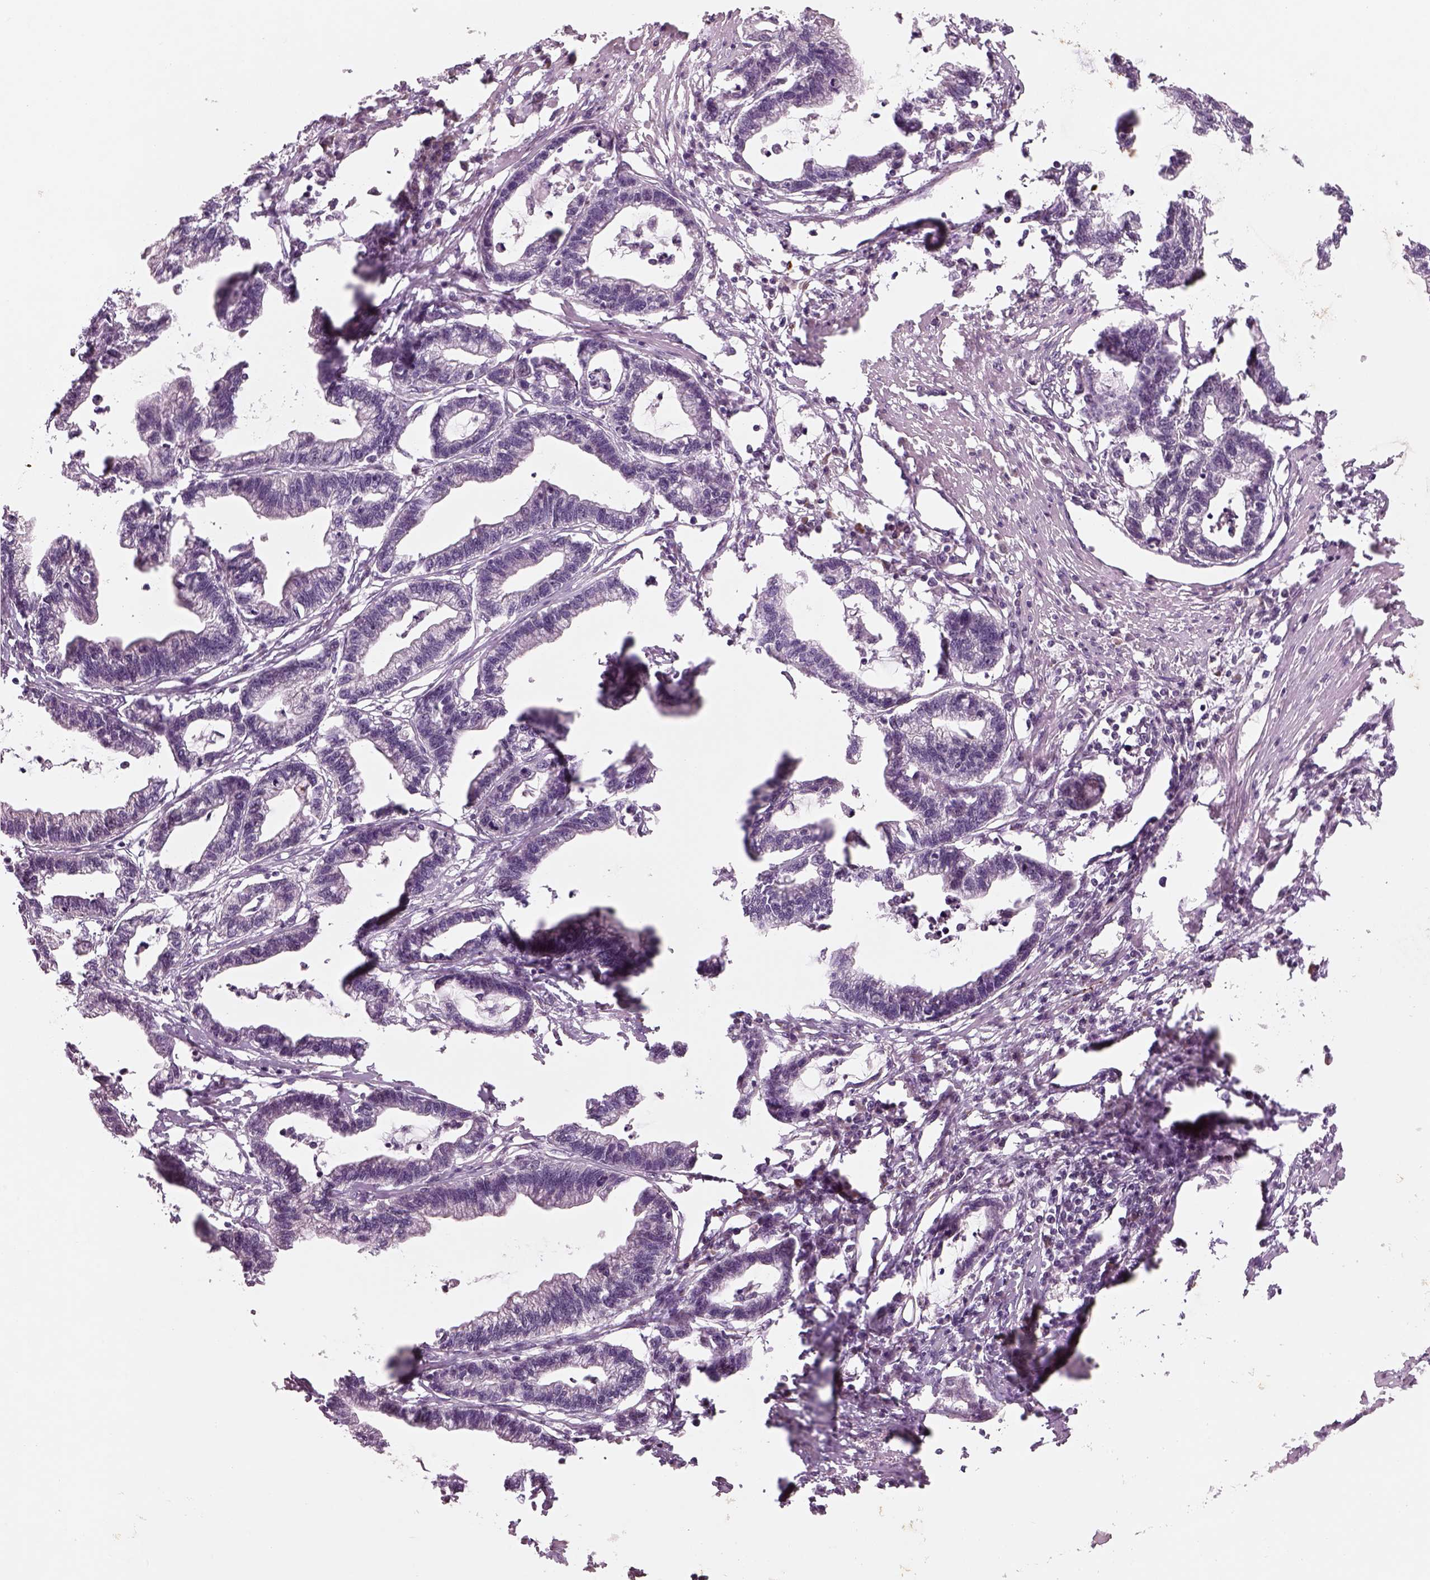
{"staining": {"intensity": "negative", "quantity": "none", "location": "none"}, "tissue": "stomach cancer", "cell_type": "Tumor cells", "image_type": "cancer", "snomed": [{"axis": "morphology", "description": "Adenocarcinoma, NOS"}, {"axis": "topography", "description": "Stomach"}], "caption": "An image of human stomach cancer is negative for staining in tumor cells.", "gene": "PENK", "patient": {"sex": "male", "age": 83}}